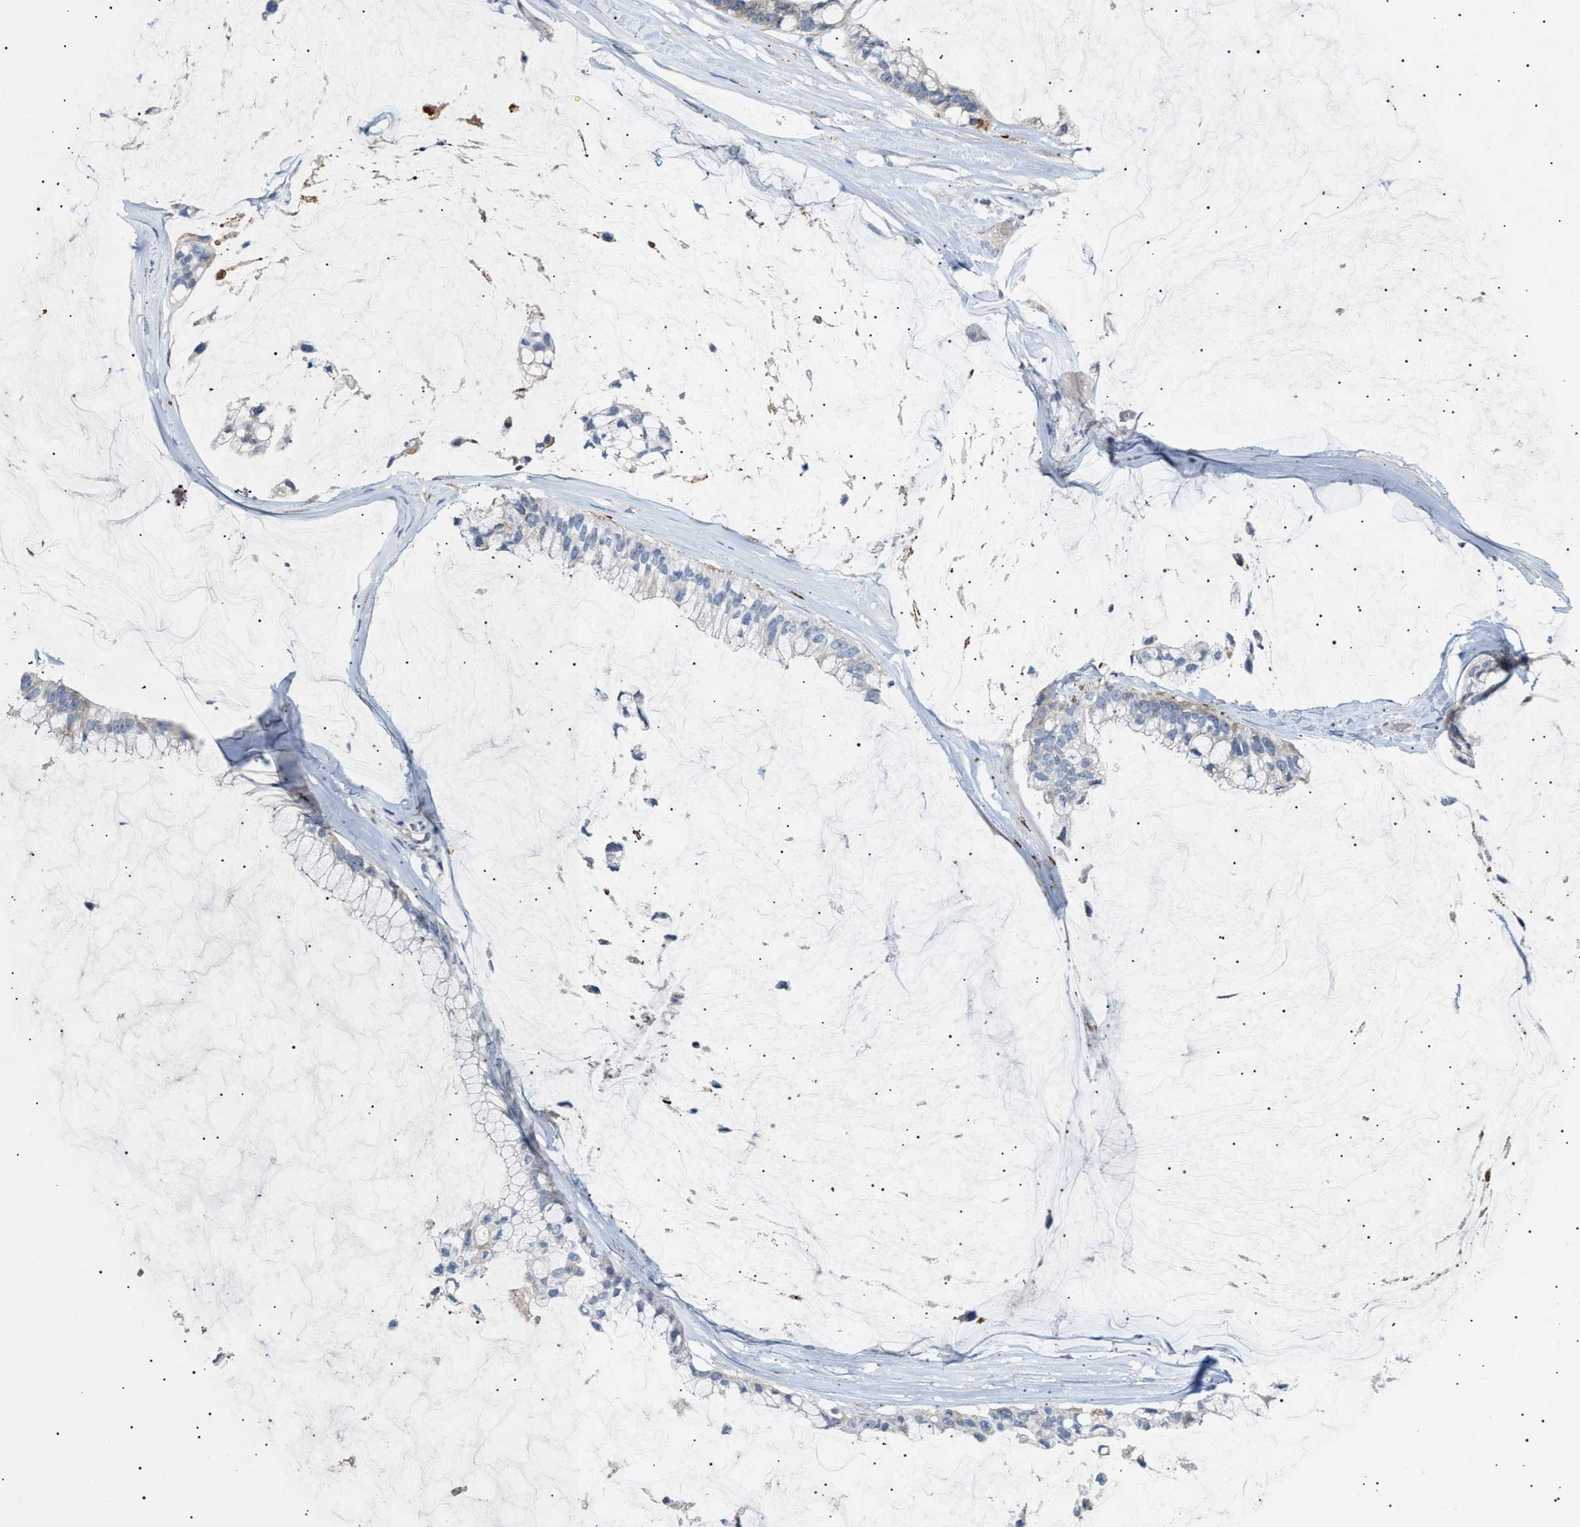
{"staining": {"intensity": "negative", "quantity": "none", "location": "none"}, "tissue": "ovarian cancer", "cell_type": "Tumor cells", "image_type": "cancer", "snomed": [{"axis": "morphology", "description": "Cystadenocarcinoma, mucinous, NOS"}, {"axis": "topography", "description": "Ovary"}], "caption": "Immunohistochemical staining of mucinous cystadenocarcinoma (ovarian) exhibits no significant expression in tumor cells.", "gene": "SIRT5", "patient": {"sex": "female", "age": 39}}